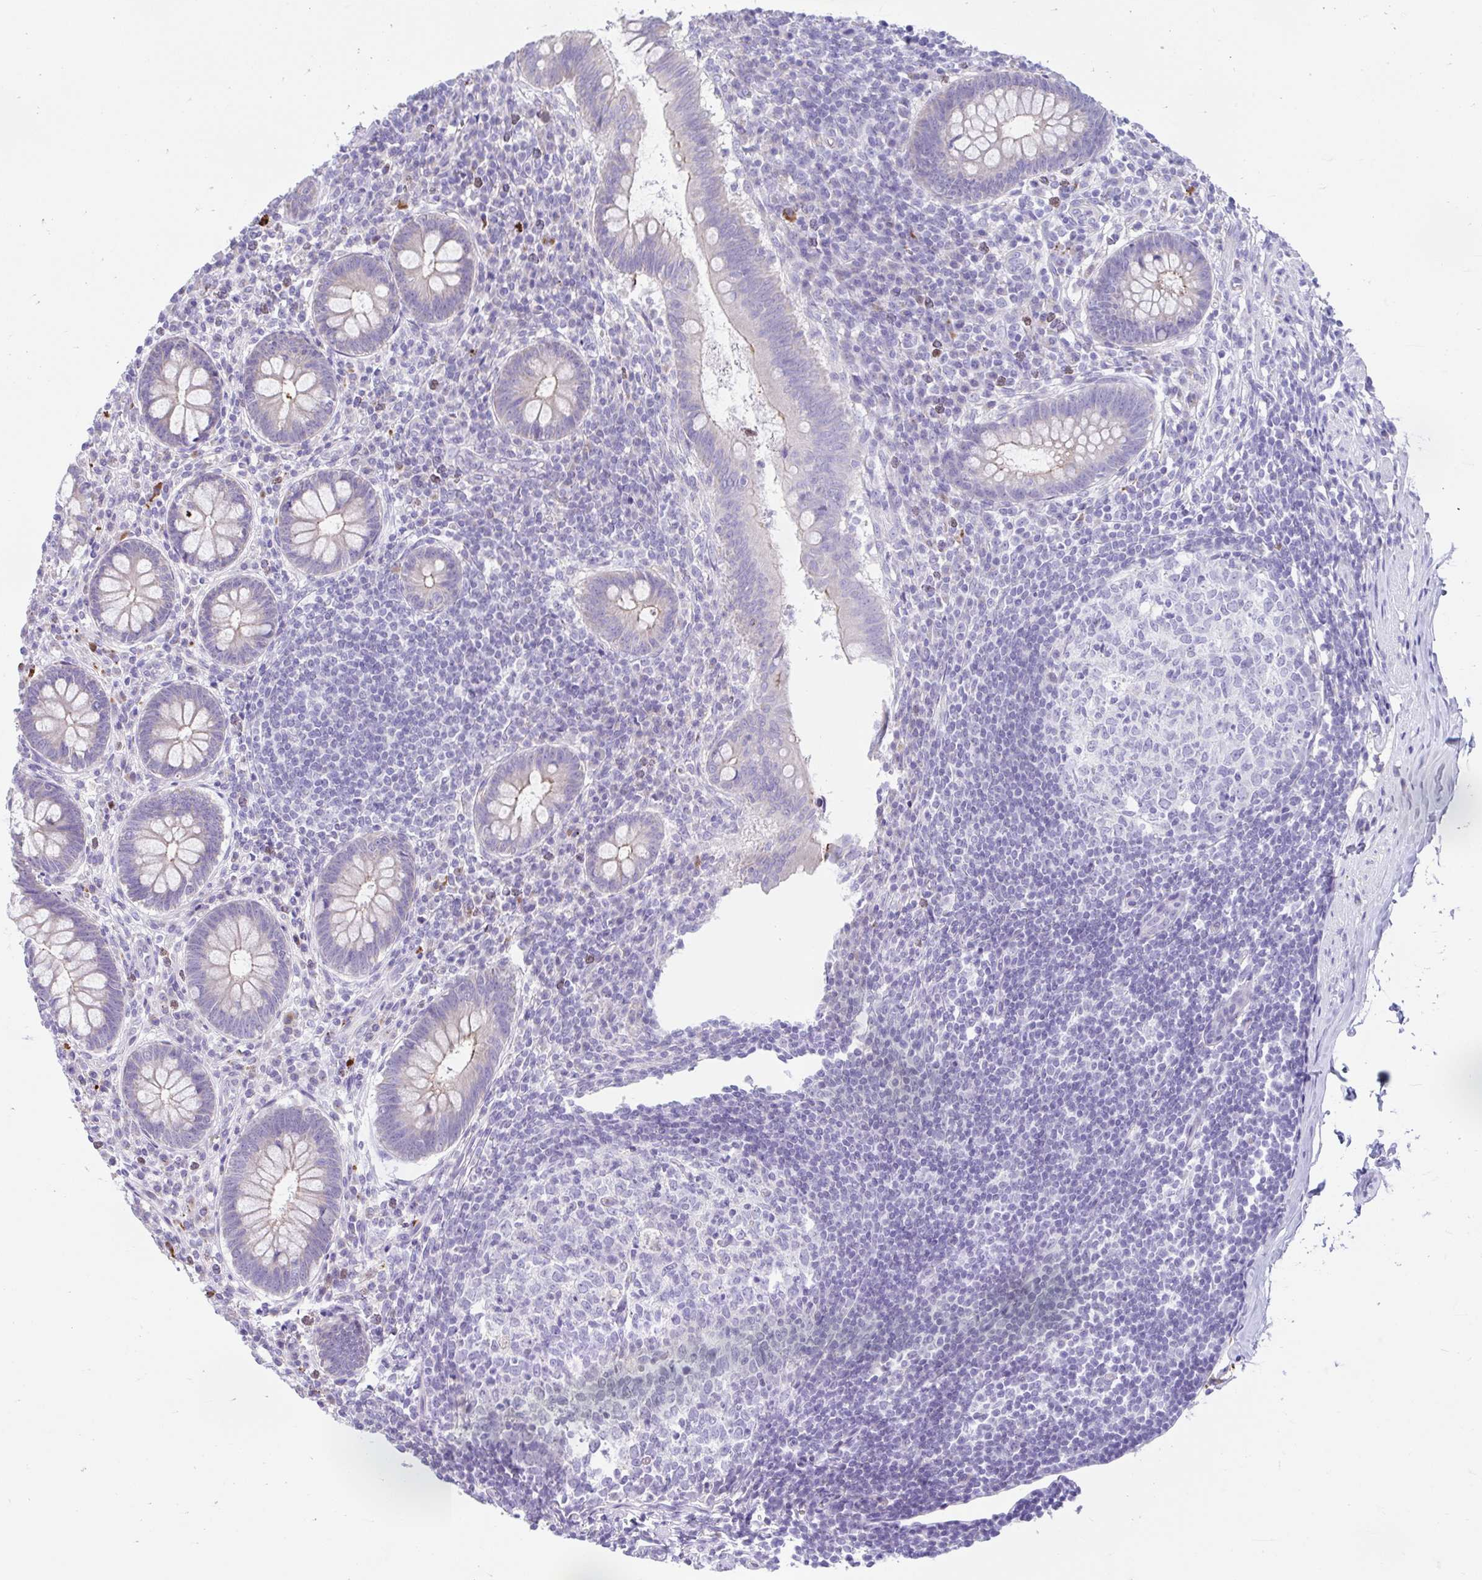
{"staining": {"intensity": "weak", "quantity": "<25%", "location": "cytoplasmic/membranous"}, "tissue": "appendix", "cell_type": "Glandular cells", "image_type": "normal", "snomed": [{"axis": "morphology", "description": "Normal tissue, NOS"}, {"axis": "topography", "description": "Appendix"}], "caption": "Immunohistochemistry (IHC) image of unremarkable human appendix stained for a protein (brown), which displays no positivity in glandular cells.", "gene": "CCSAP", "patient": {"sex": "female", "age": 56}}